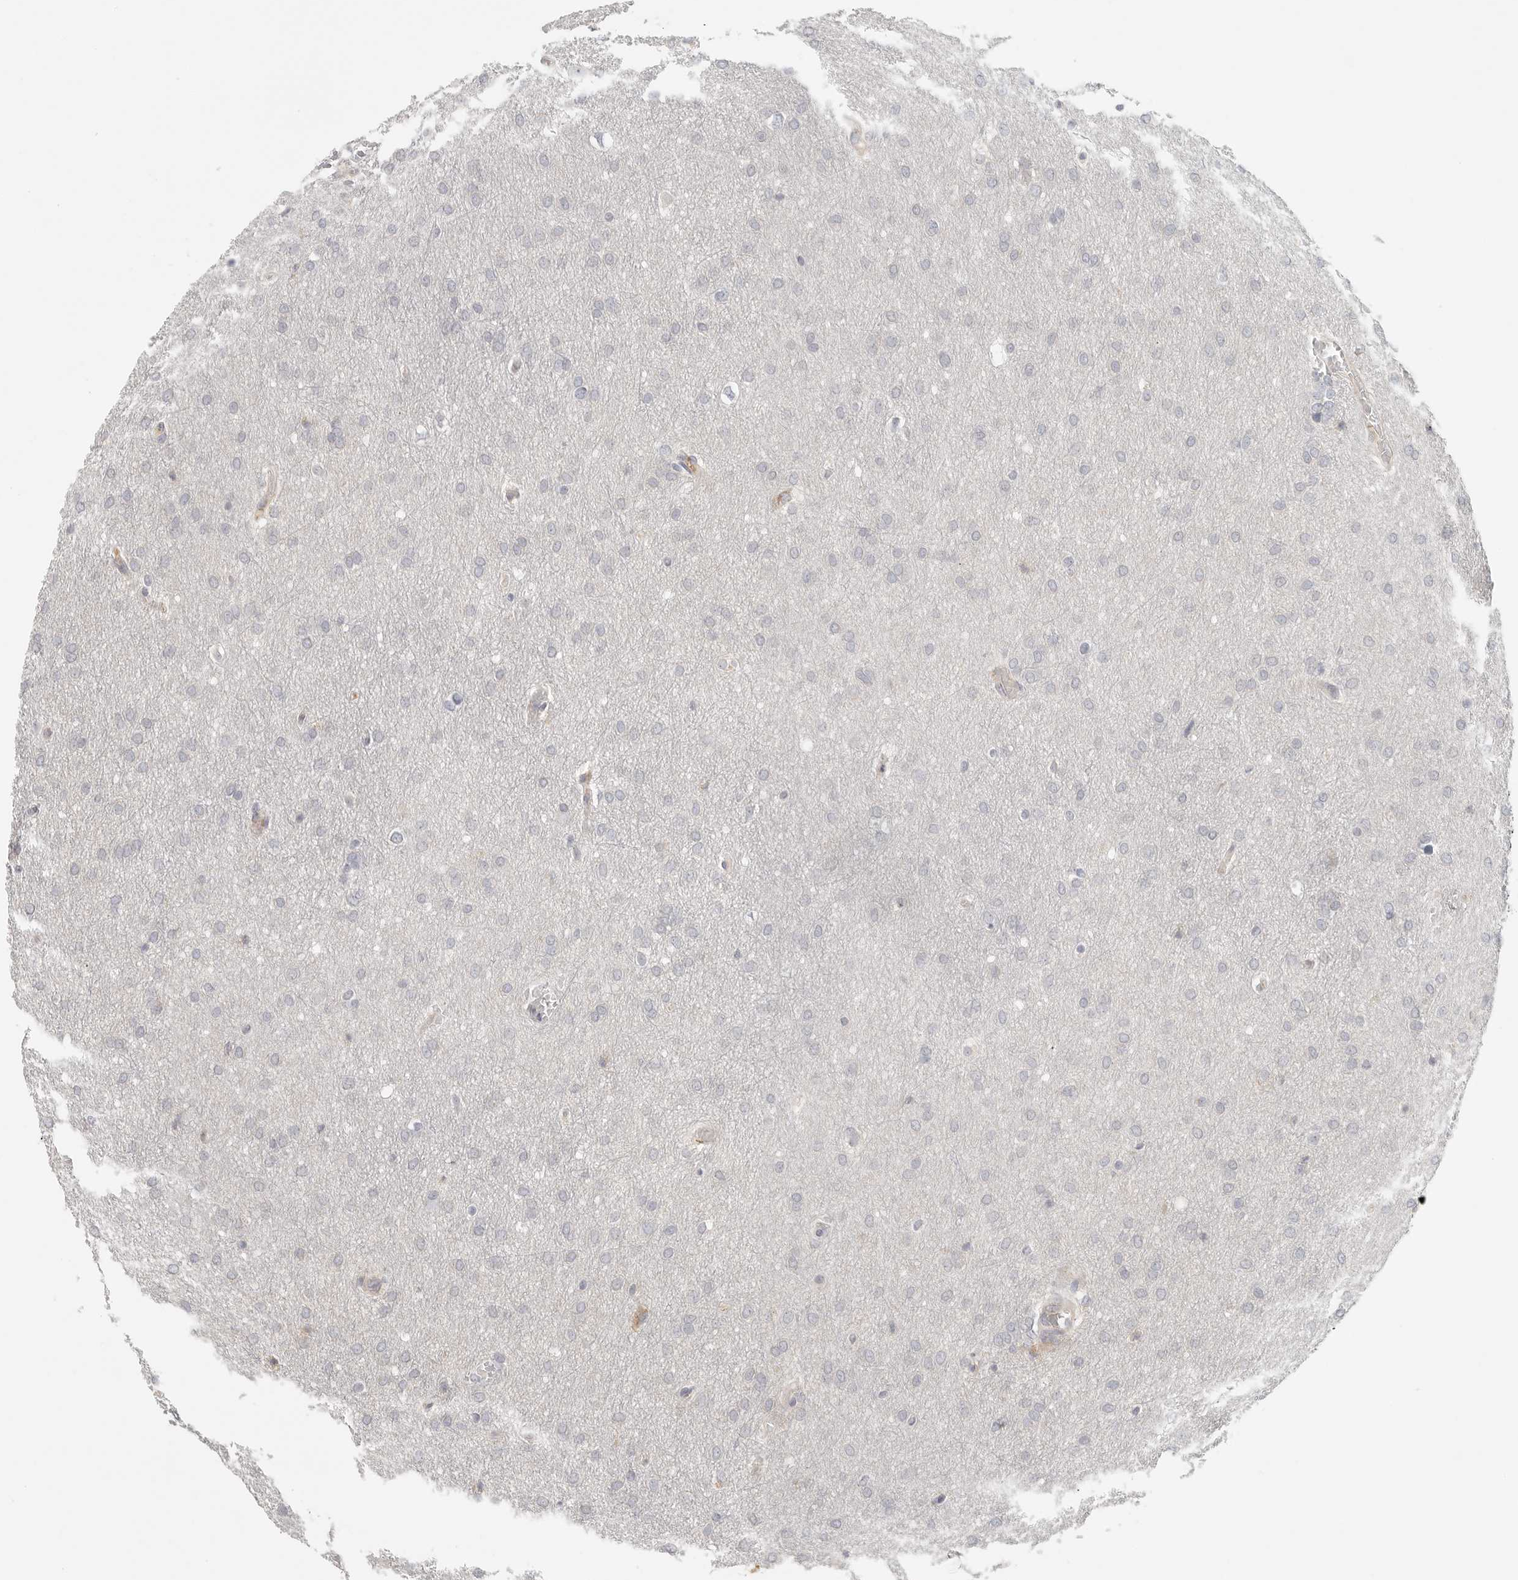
{"staining": {"intensity": "negative", "quantity": "none", "location": "none"}, "tissue": "glioma", "cell_type": "Tumor cells", "image_type": "cancer", "snomed": [{"axis": "morphology", "description": "Glioma, malignant, Low grade"}, {"axis": "topography", "description": "Brain"}], "caption": "There is no significant expression in tumor cells of malignant glioma (low-grade).", "gene": "SLC25A36", "patient": {"sex": "female", "age": 37}}